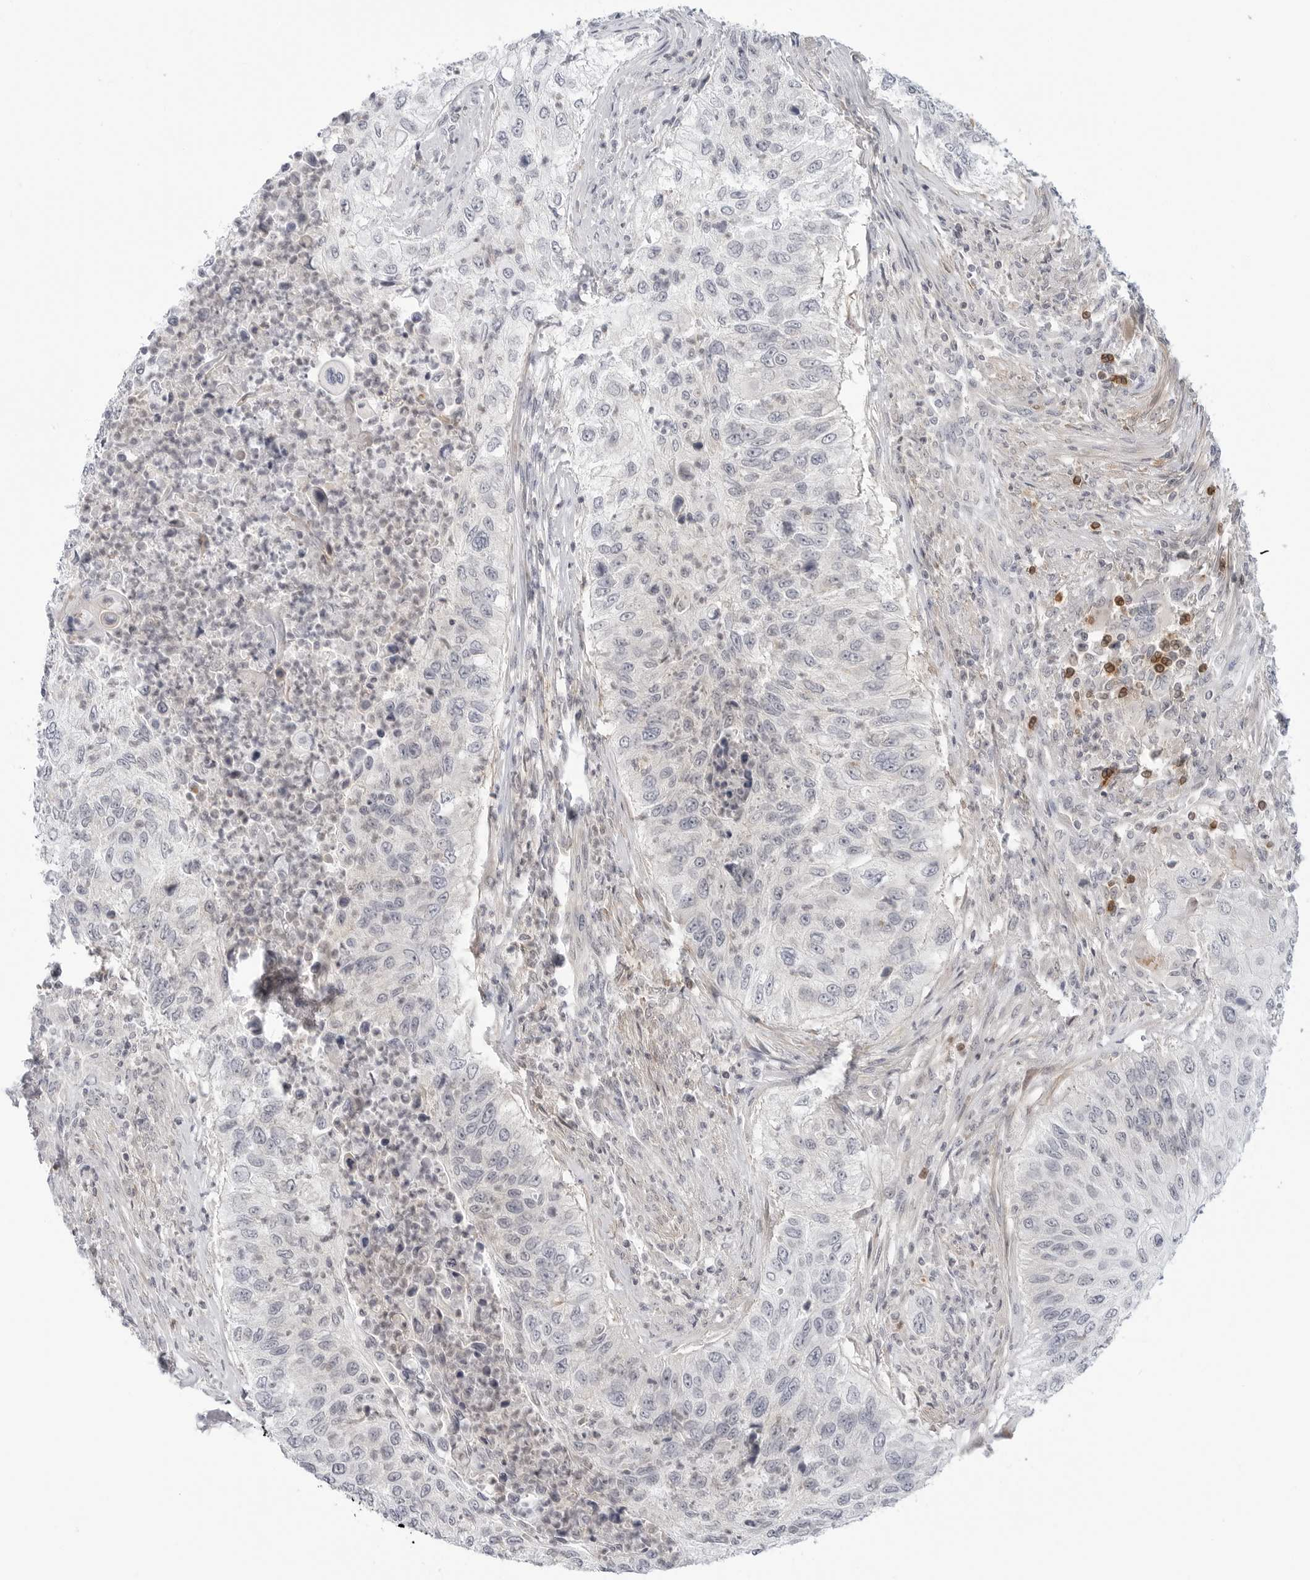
{"staining": {"intensity": "negative", "quantity": "none", "location": "none"}, "tissue": "urothelial cancer", "cell_type": "Tumor cells", "image_type": "cancer", "snomed": [{"axis": "morphology", "description": "Urothelial carcinoma, High grade"}, {"axis": "topography", "description": "Urinary bladder"}], "caption": "DAB (3,3'-diaminobenzidine) immunohistochemical staining of high-grade urothelial carcinoma exhibits no significant expression in tumor cells.", "gene": "STXBP3", "patient": {"sex": "female", "age": 60}}